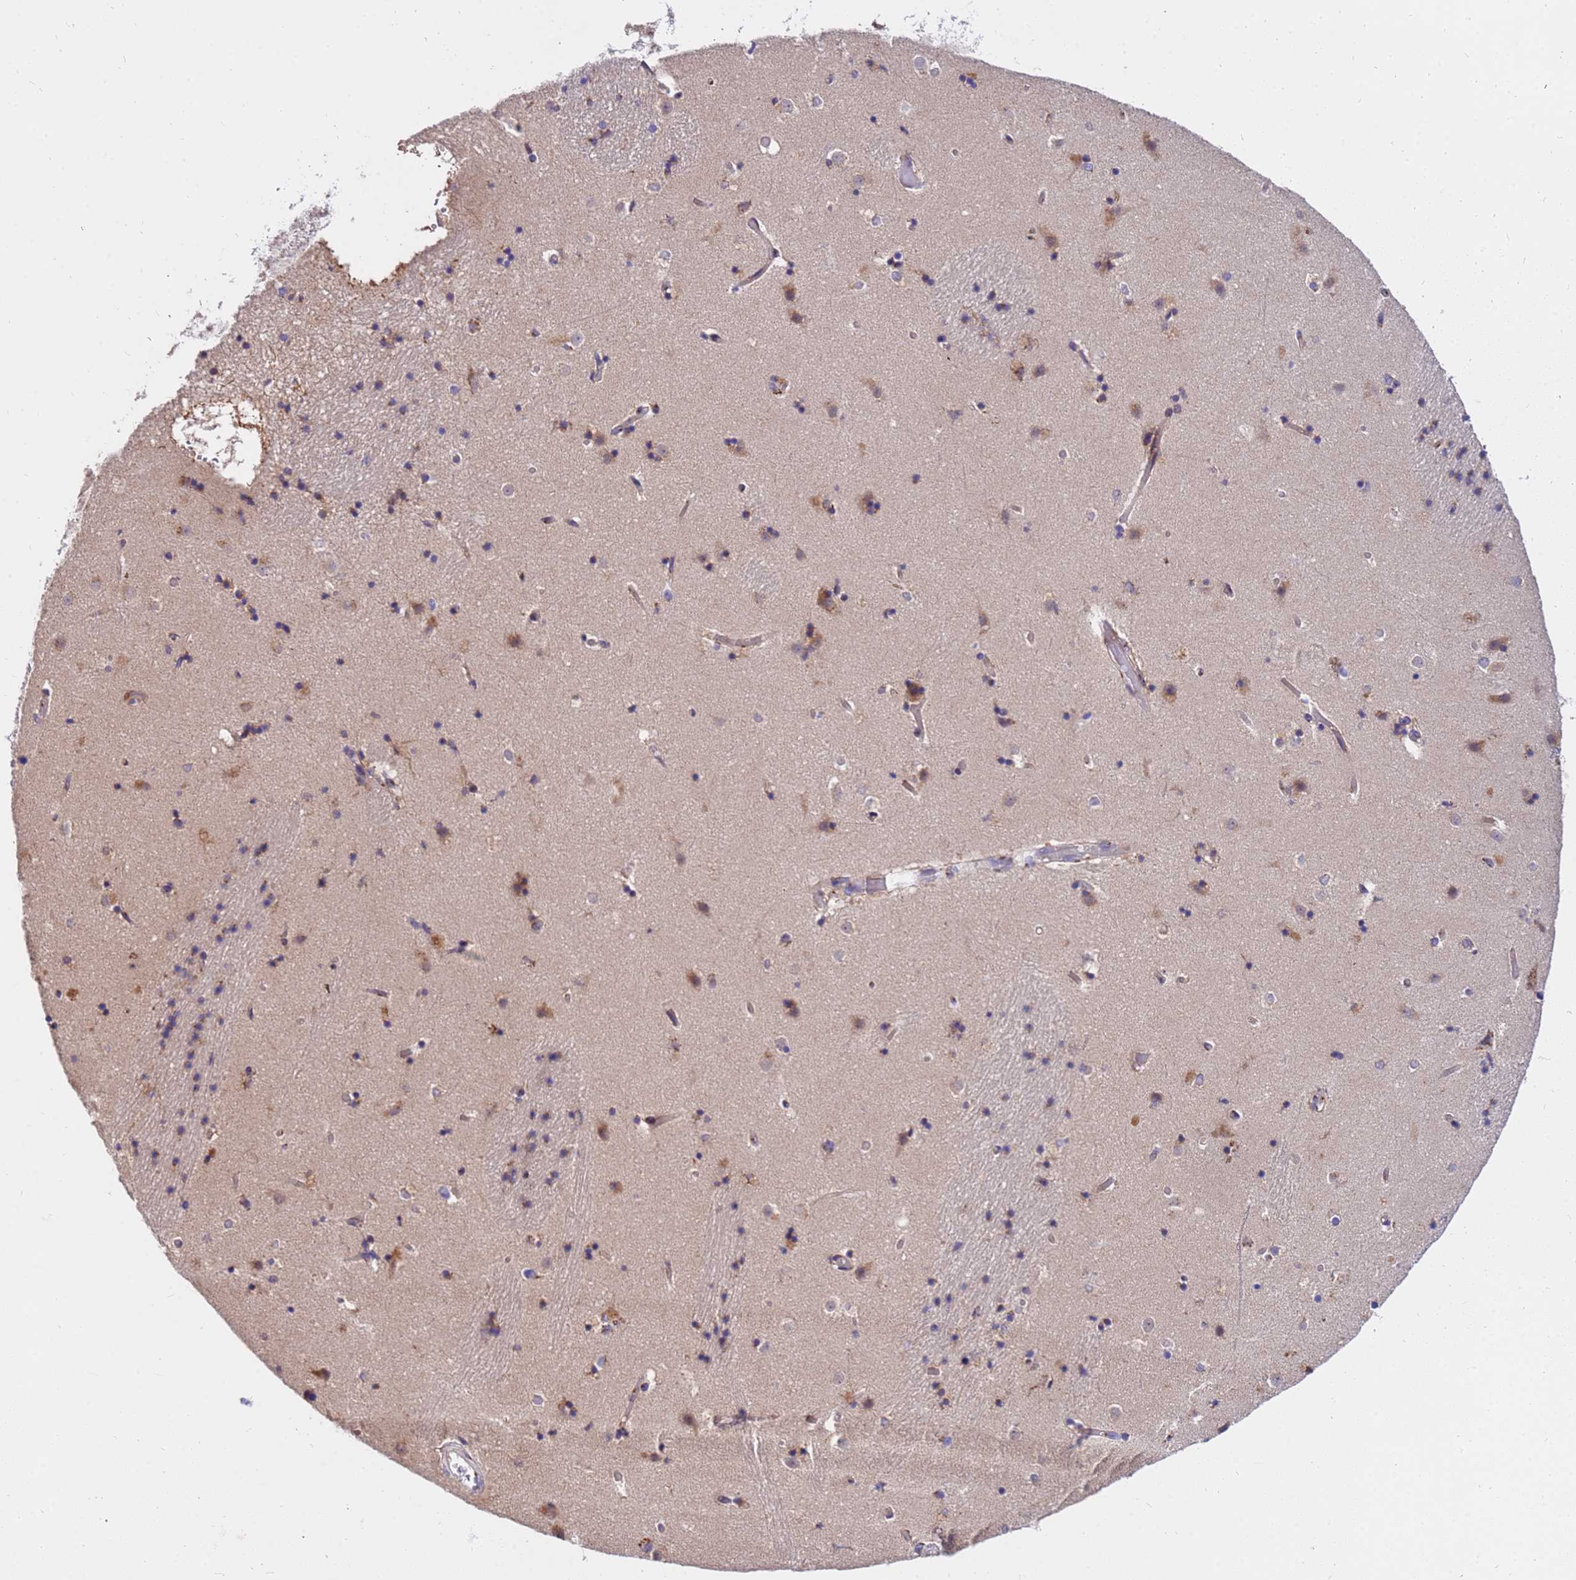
{"staining": {"intensity": "weak", "quantity": "25%-75%", "location": "cytoplasmic/membranous"}, "tissue": "caudate", "cell_type": "Glial cells", "image_type": "normal", "snomed": [{"axis": "morphology", "description": "Normal tissue, NOS"}, {"axis": "topography", "description": "Lateral ventricle wall"}], "caption": "Caudate stained for a protein (brown) exhibits weak cytoplasmic/membranous positive positivity in approximately 25%-75% of glial cells.", "gene": "HPS3", "patient": {"sex": "female", "age": 52}}